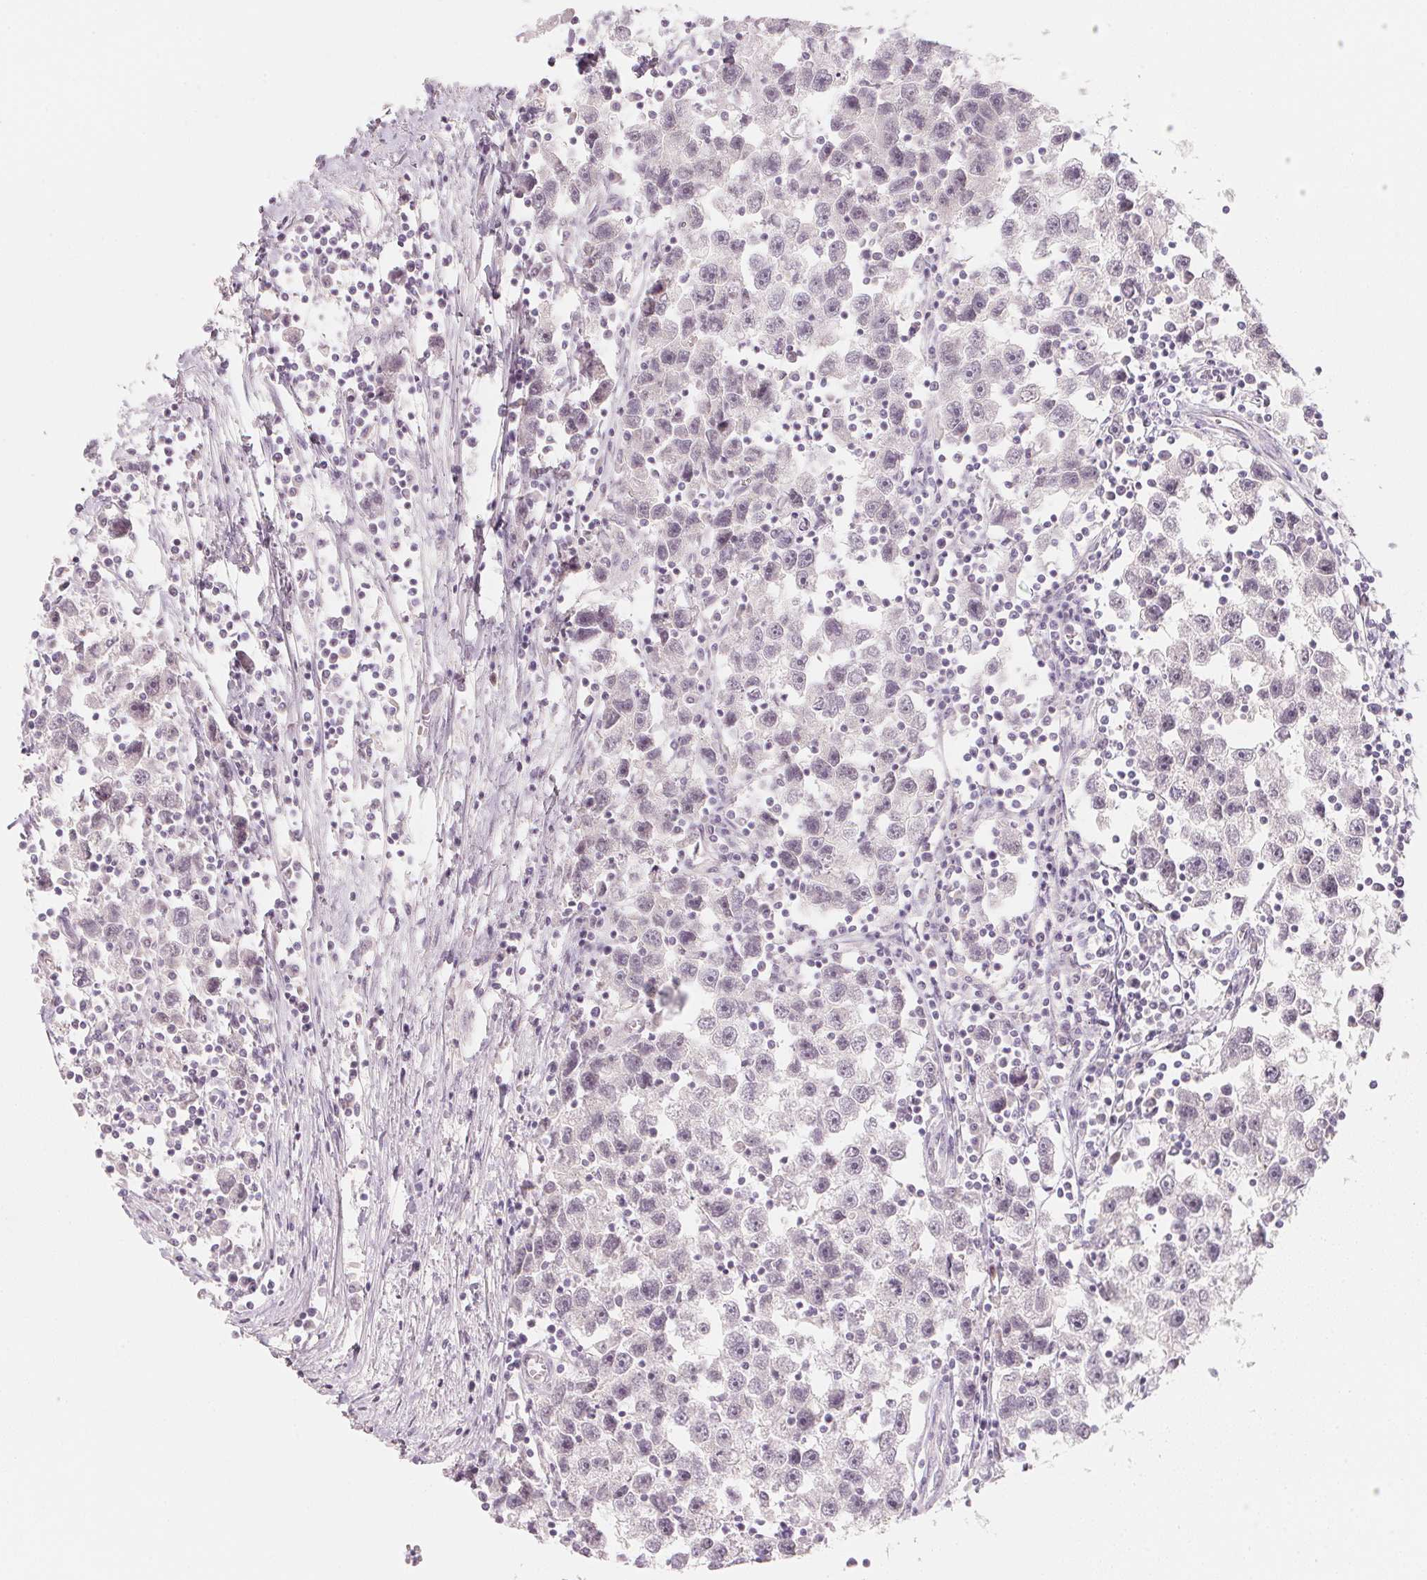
{"staining": {"intensity": "negative", "quantity": "none", "location": "none"}, "tissue": "testis cancer", "cell_type": "Tumor cells", "image_type": "cancer", "snomed": [{"axis": "morphology", "description": "Seminoma, NOS"}, {"axis": "topography", "description": "Testis"}], "caption": "Photomicrograph shows no protein positivity in tumor cells of testis cancer (seminoma) tissue. (DAB immunohistochemistry, high magnification).", "gene": "ANKRD31", "patient": {"sex": "male", "age": 30}}